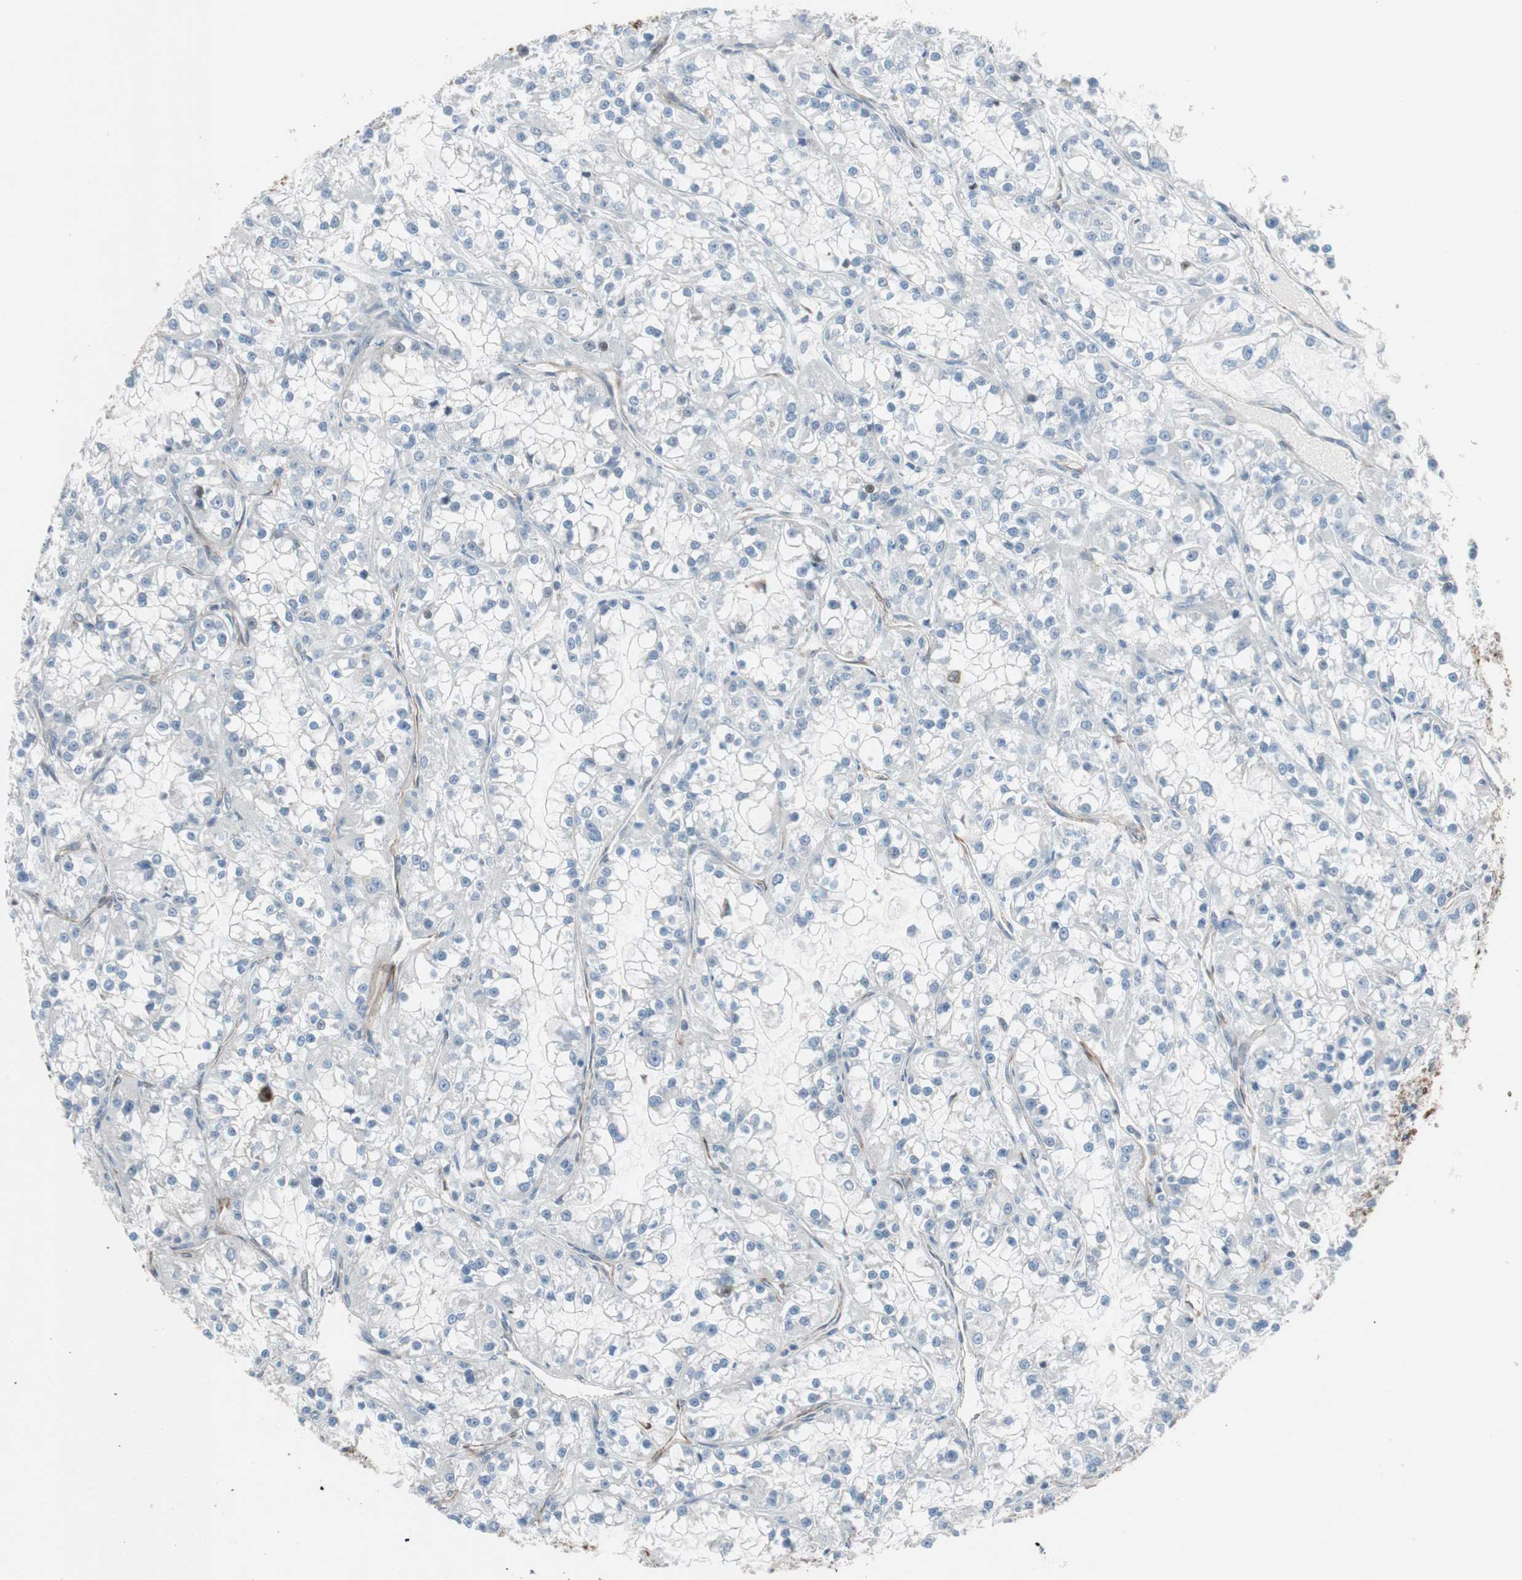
{"staining": {"intensity": "negative", "quantity": "none", "location": "none"}, "tissue": "renal cancer", "cell_type": "Tumor cells", "image_type": "cancer", "snomed": [{"axis": "morphology", "description": "Adenocarcinoma, NOS"}, {"axis": "topography", "description": "Kidney"}], "caption": "Human renal adenocarcinoma stained for a protein using immunohistochemistry (IHC) demonstrates no expression in tumor cells.", "gene": "TCTA", "patient": {"sex": "female", "age": 52}}